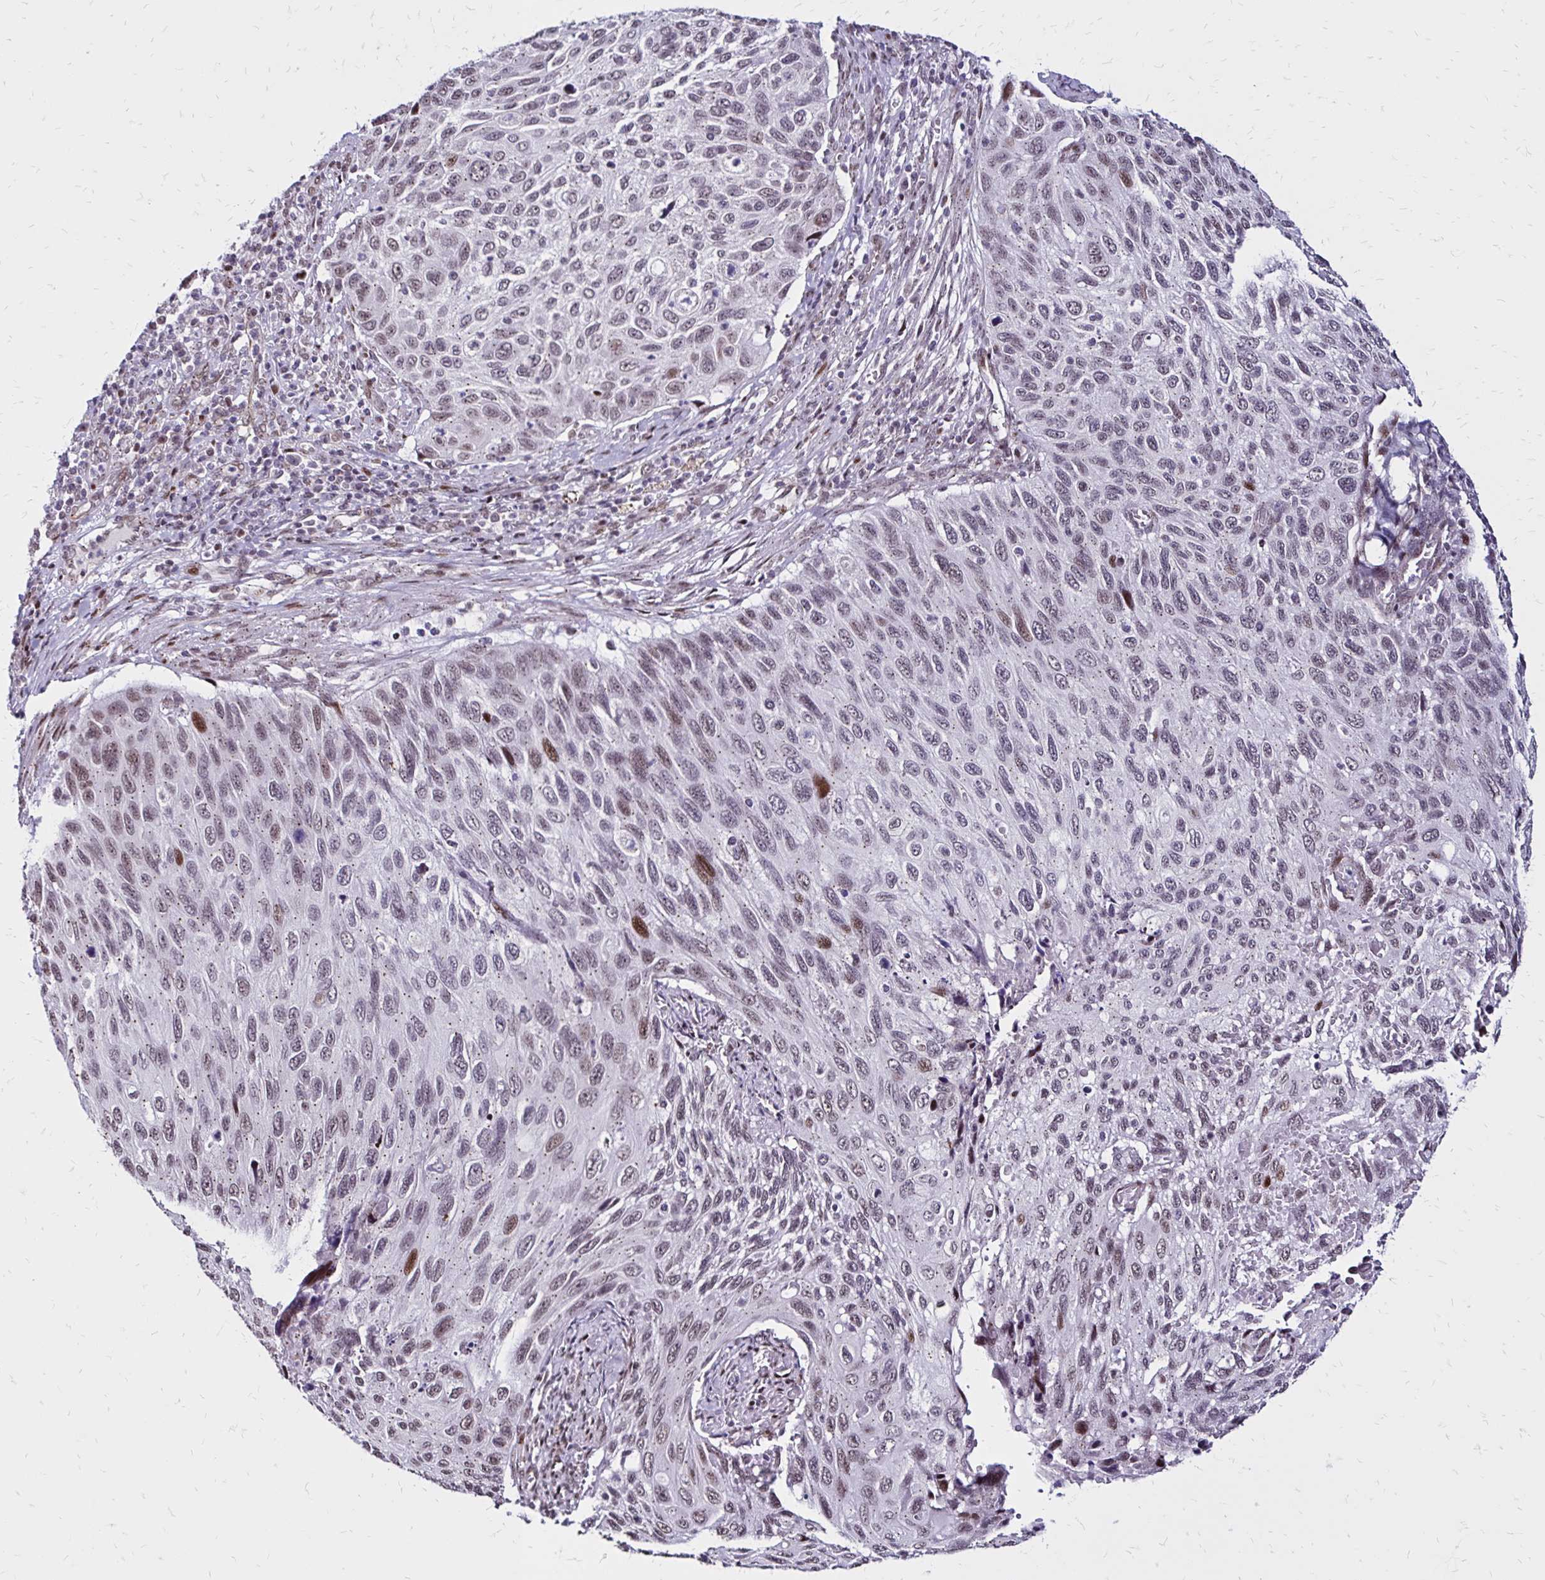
{"staining": {"intensity": "weak", "quantity": "25%-75%", "location": "cytoplasmic/membranous,nuclear"}, "tissue": "cervical cancer", "cell_type": "Tumor cells", "image_type": "cancer", "snomed": [{"axis": "morphology", "description": "Squamous cell carcinoma, NOS"}, {"axis": "topography", "description": "Cervix"}], "caption": "Immunohistochemistry photomicrograph of human cervical cancer (squamous cell carcinoma) stained for a protein (brown), which exhibits low levels of weak cytoplasmic/membranous and nuclear expression in about 25%-75% of tumor cells.", "gene": "TOB1", "patient": {"sex": "female", "age": 70}}